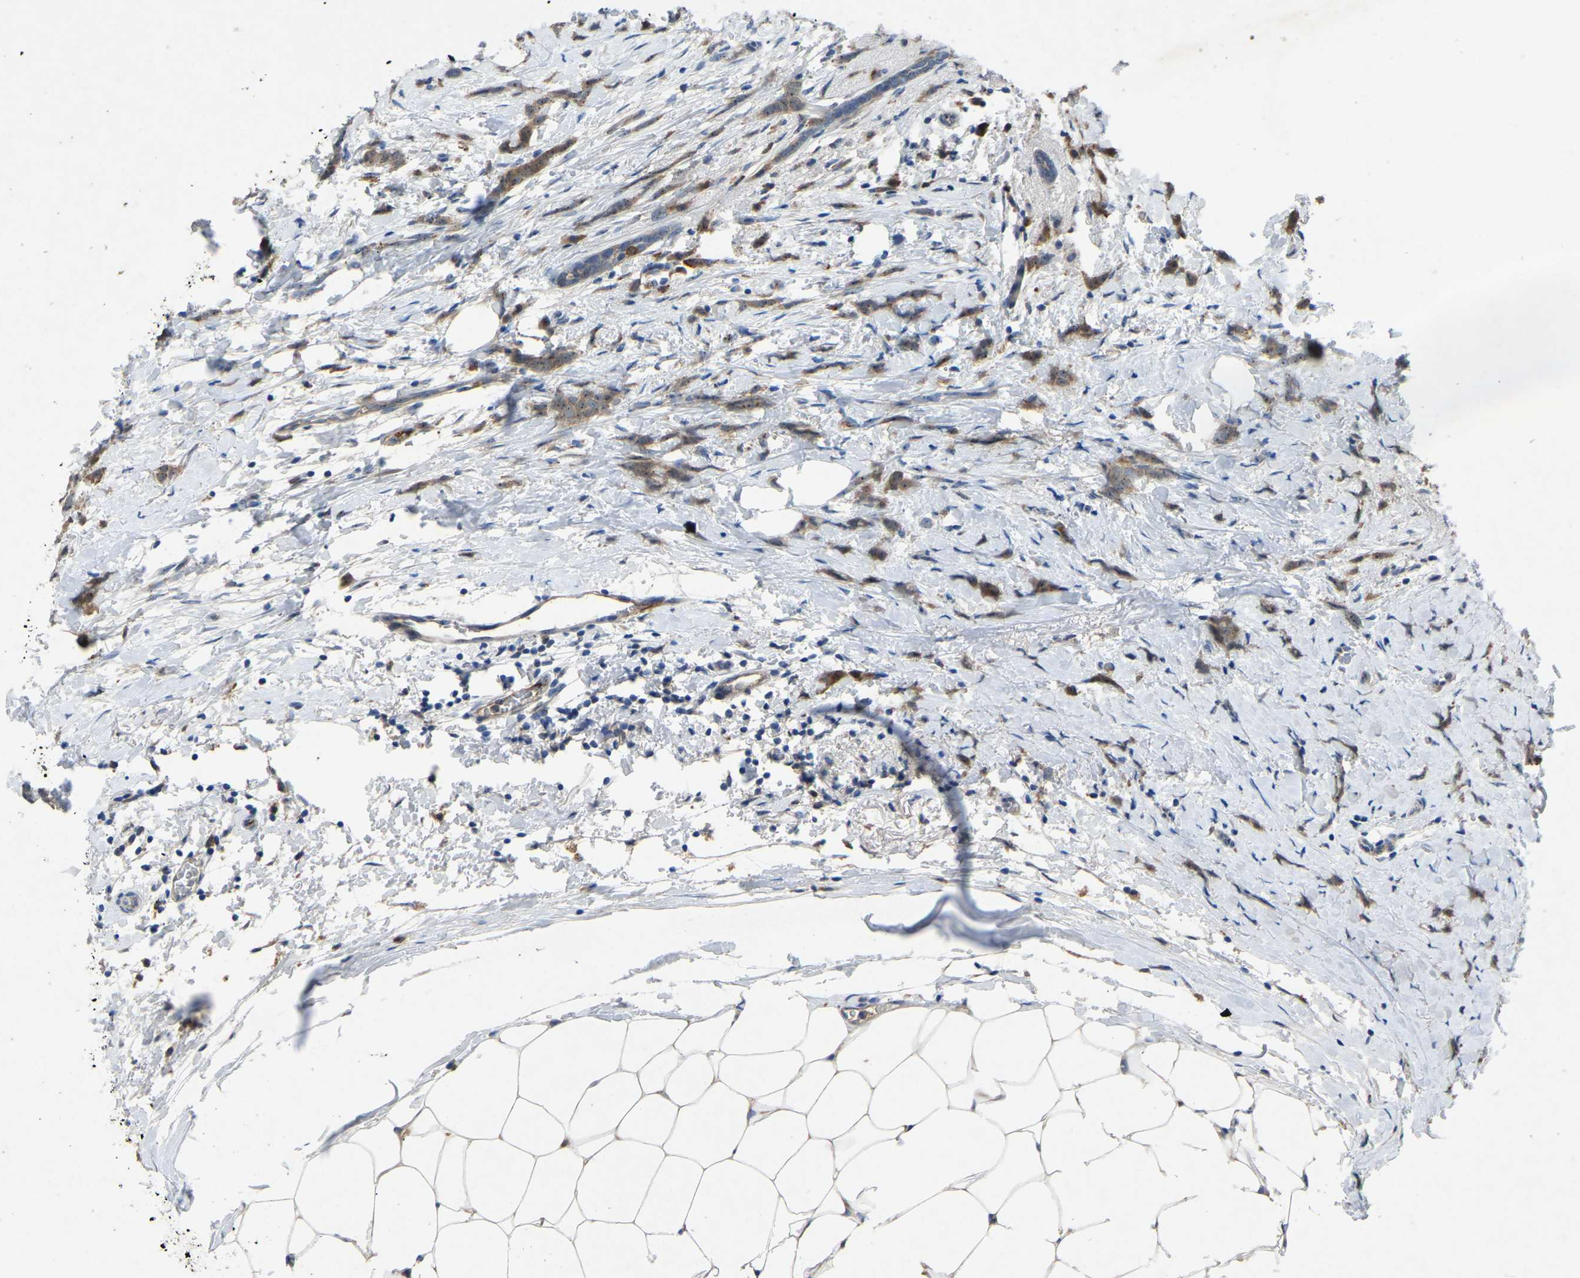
{"staining": {"intensity": "moderate", "quantity": ">75%", "location": "cytoplasmic/membranous,nuclear"}, "tissue": "breast cancer", "cell_type": "Tumor cells", "image_type": "cancer", "snomed": [{"axis": "morphology", "description": "Lobular carcinoma, in situ"}, {"axis": "morphology", "description": "Lobular carcinoma"}, {"axis": "topography", "description": "Breast"}], "caption": "Human breast lobular carcinoma stained with a protein marker shows moderate staining in tumor cells.", "gene": "FHIT", "patient": {"sex": "female", "age": 41}}